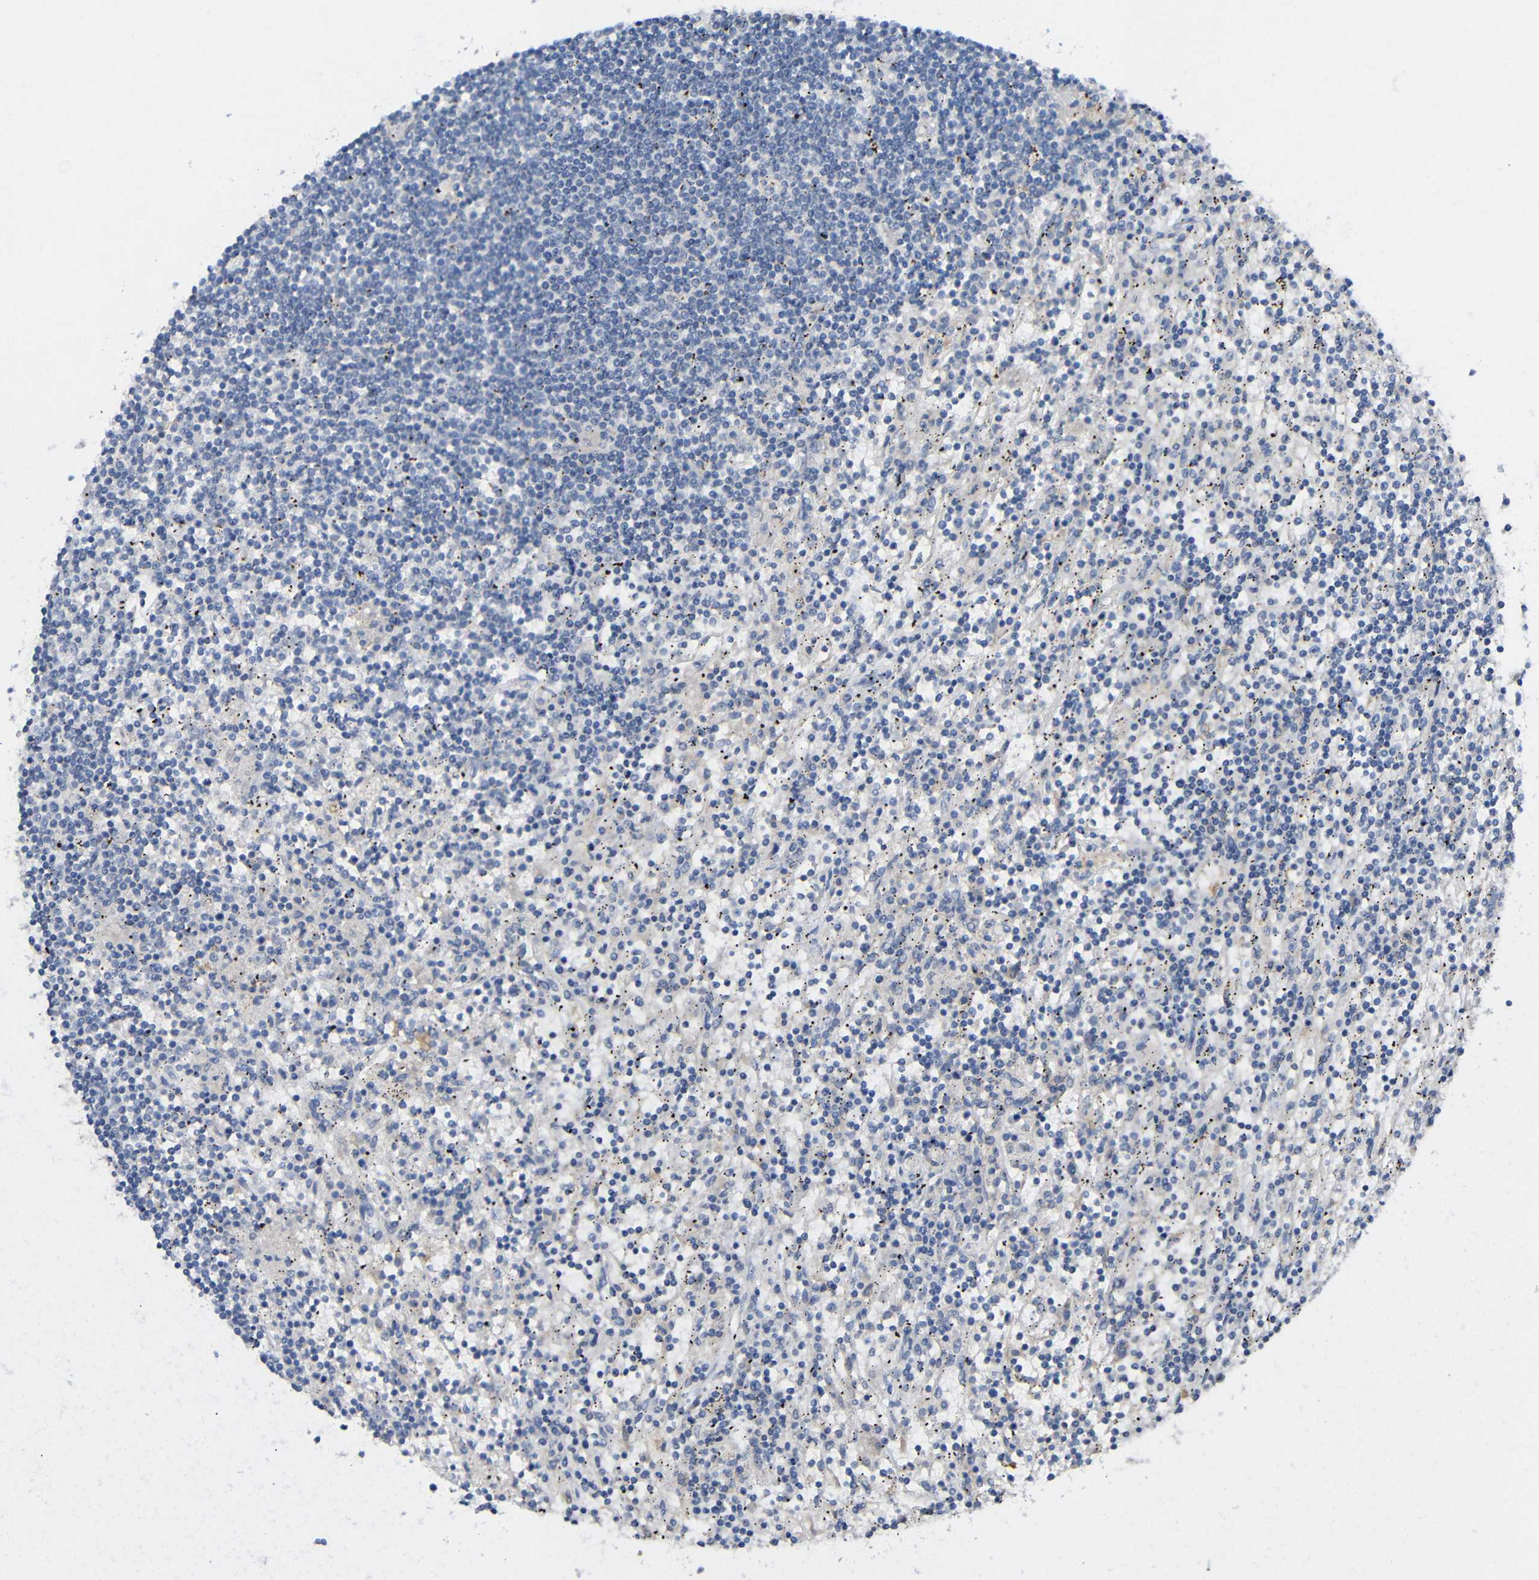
{"staining": {"intensity": "negative", "quantity": "none", "location": "none"}, "tissue": "lymphoma", "cell_type": "Tumor cells", "image_type": "cancer", "snomed": [{"axis": "morphology", "description": "Malignant lymphoma, non-Hodgkin's type, Low grade"}, {"axis": "topography", "description": "Spleen"}], "caption": "Immunohistochemical staining of human lymphoma displays no significant staining in tumor cells. The staining was performed using DAB (3,3'-diaminobenzidine) to visualize the protein expression in brown, while the nuclei were stained in blue with hematoxylin (Magnification: 20x).", "gene": "HNF1A", "patient": {"sex": "male", "age": 76}}